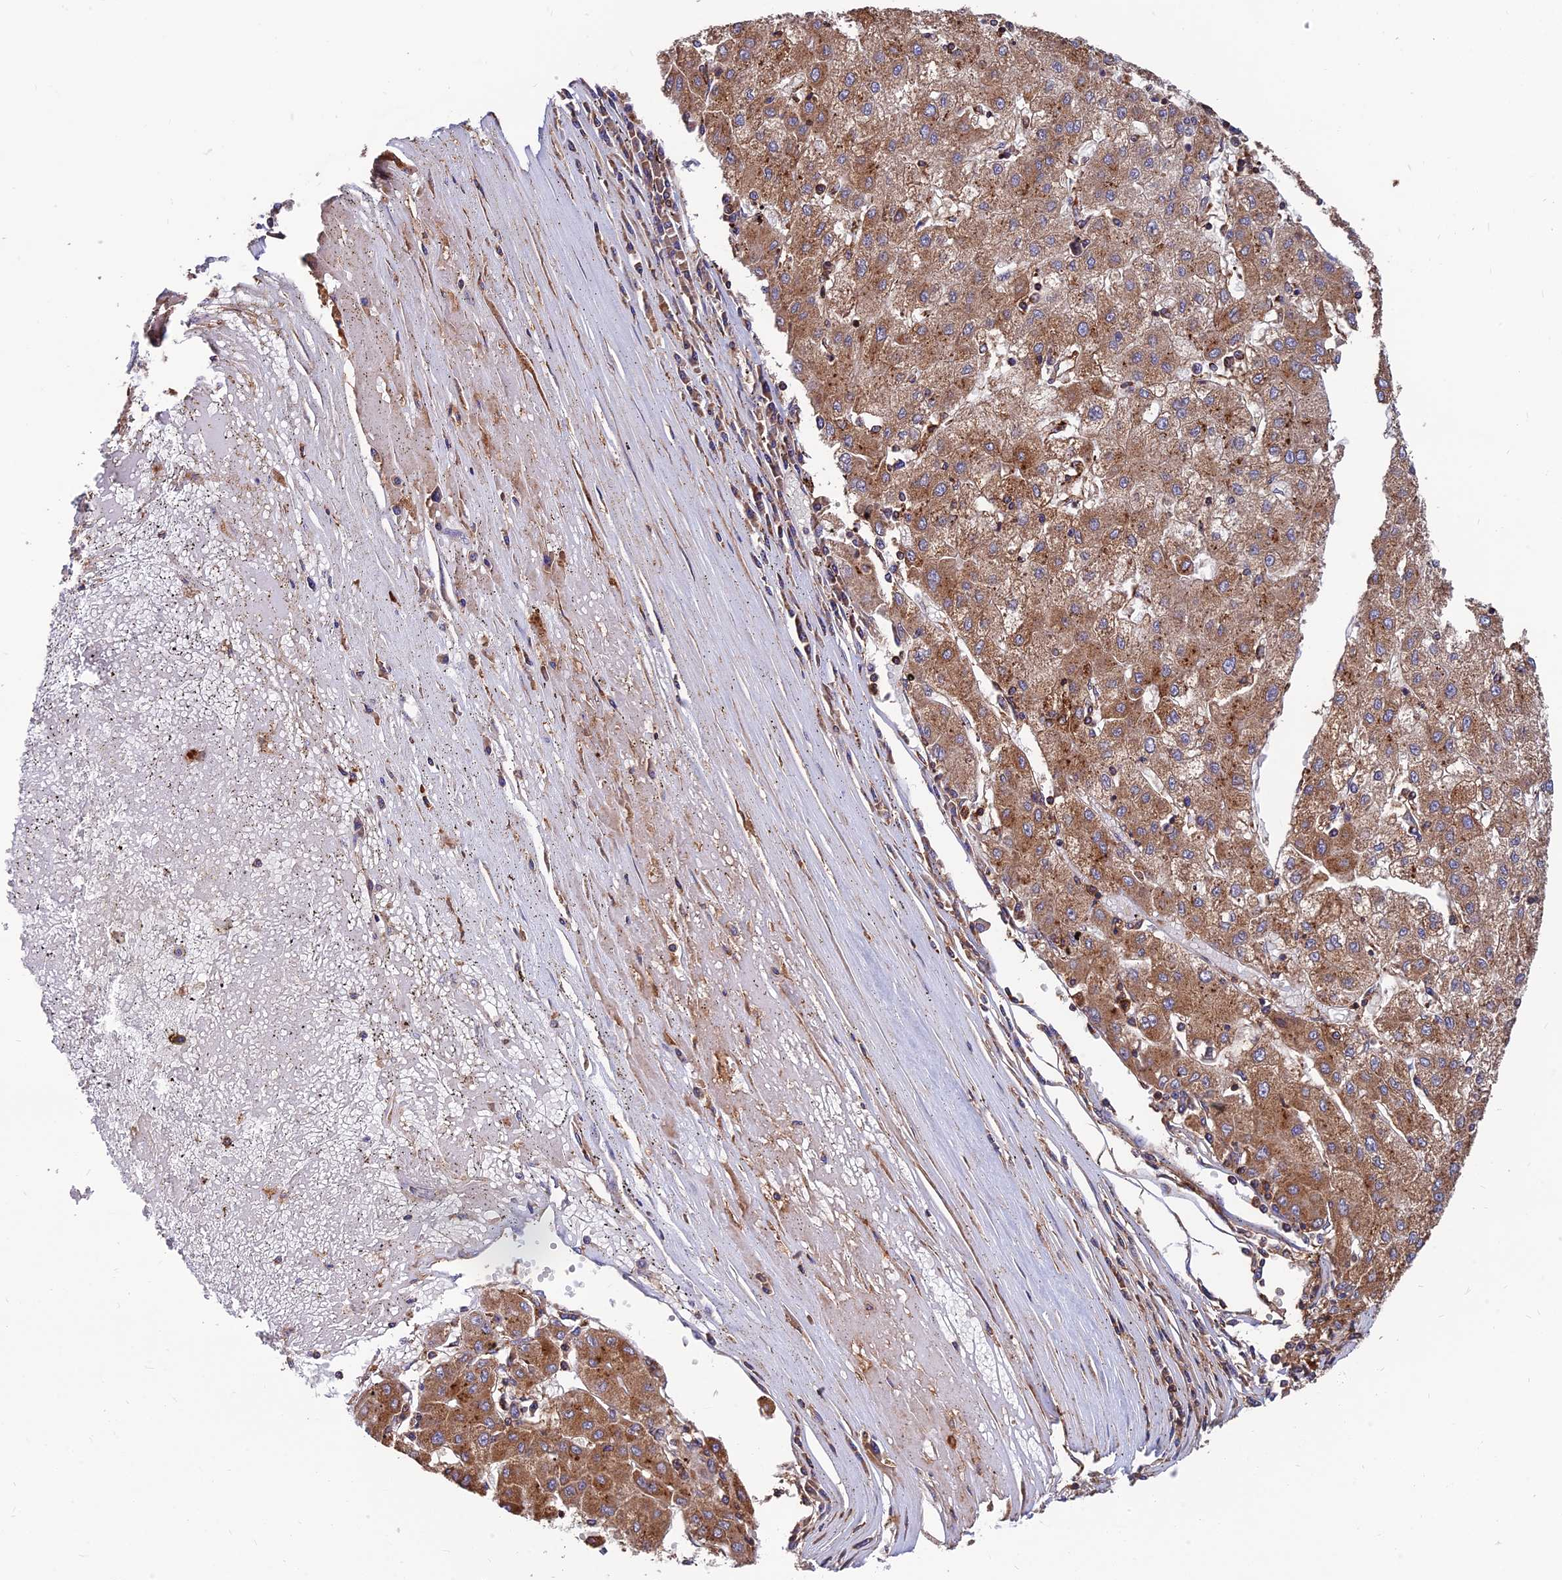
{"staining": {"intensity": "moderate", "quantity": ">75%", "location": "cytoplasmic/membranous"}, "tissue": "liver cancer", "cell_type": "Tumor cells", "image_type": "cancer", "snomed": [{"axis": "morphology", "description": "Carcinoma, Hepatocellular, NOS"}, {"axis": "topography", "description": "Liver"}], "caption": "Immunohistochemistry (DAB (3,3'-diaminobenzidine)) staining of hepatocellular carcinoma (liver) shows moderate cytoplasmic/membranous protein expression in about >75% of tumor cells. (Stains: DAB (3,3'-diaminobenzidine) in brown, nuclei in blue, Microscopy: brightfield microscopy at high magnification).", "gene": "UMAD1", "patient": {"sex": "male", "age": 72}}